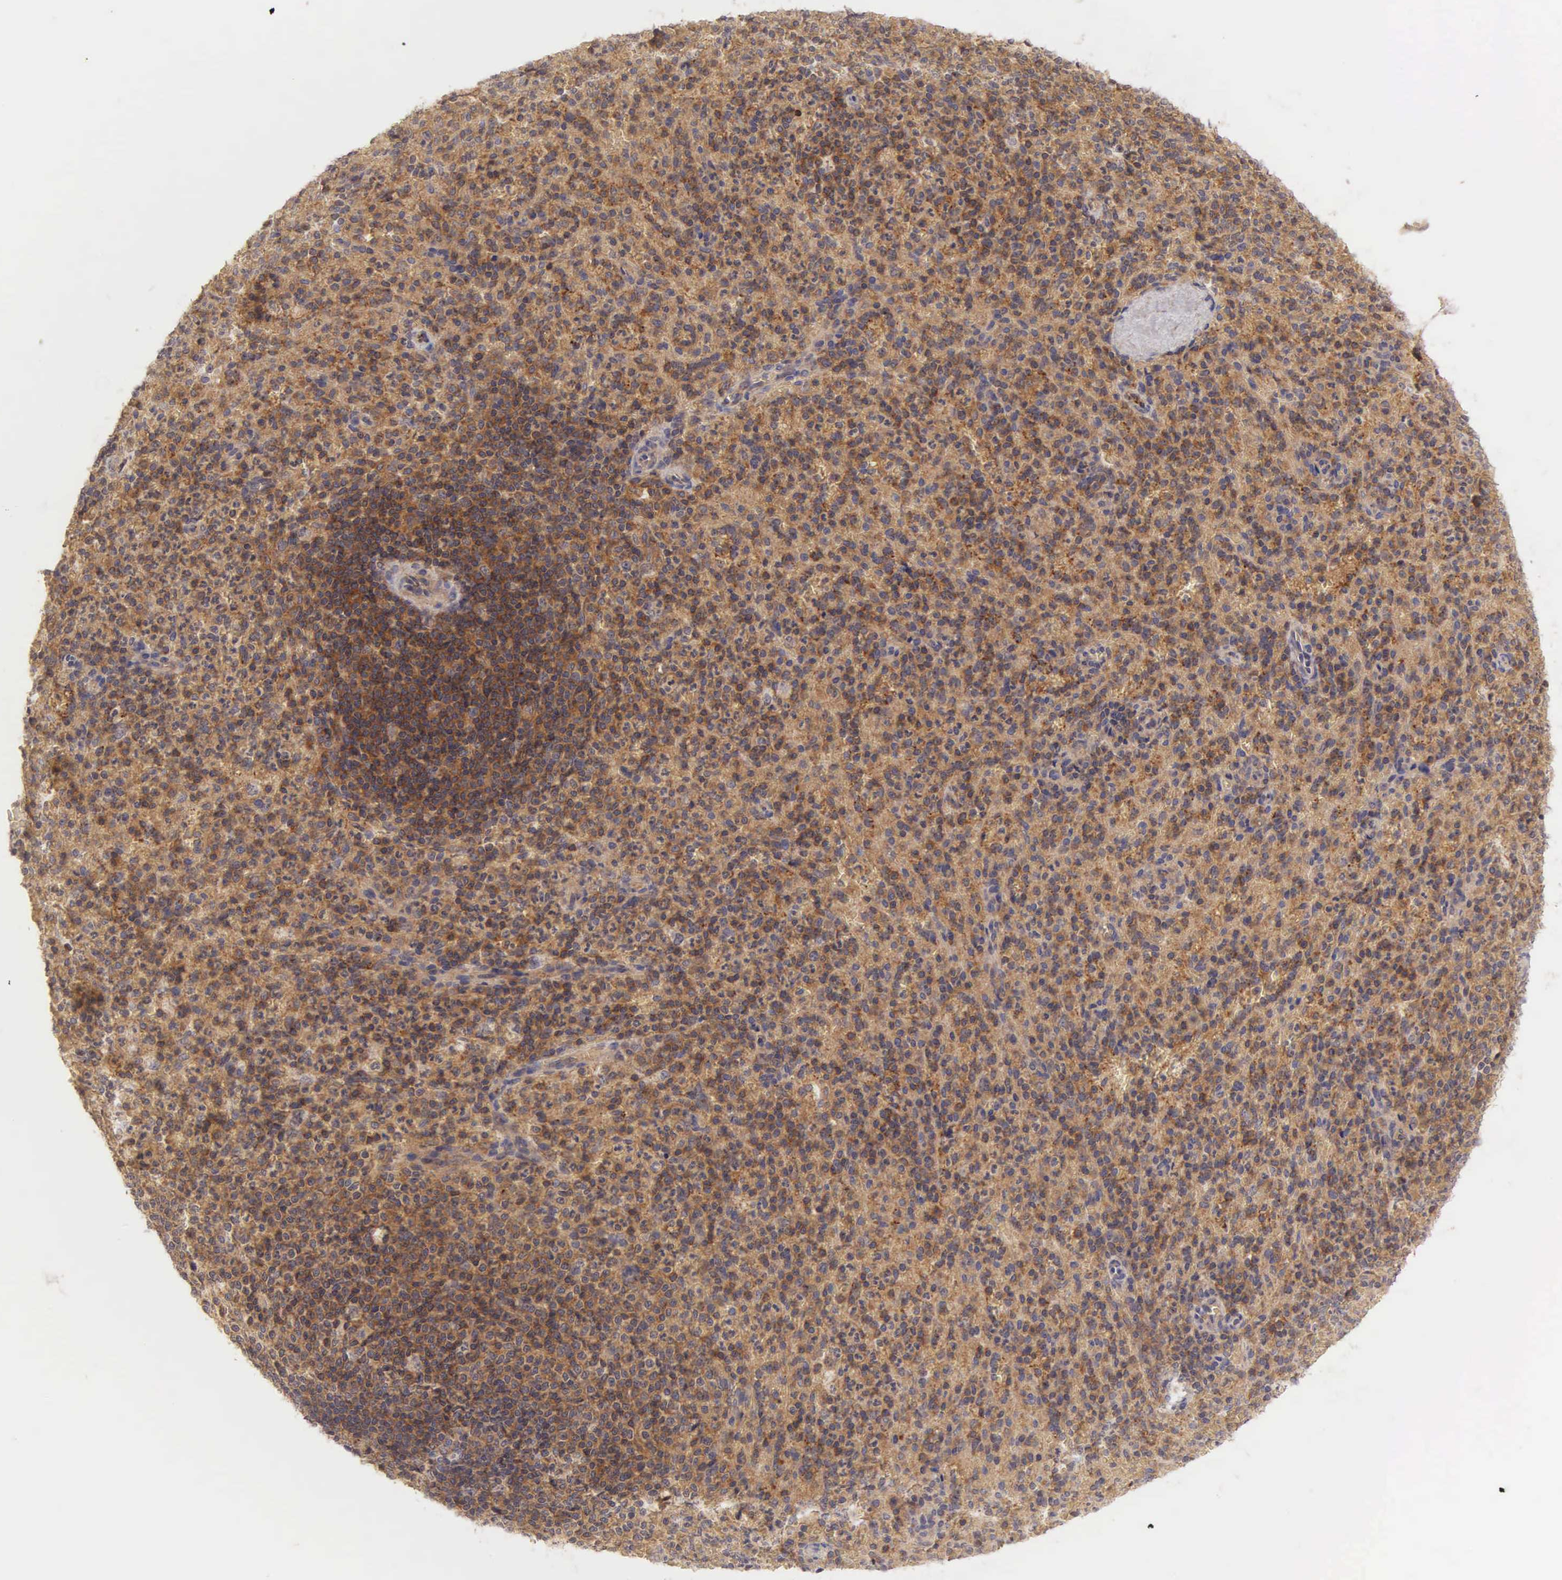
{"staining": {"intensity": "moderate", "quantity": ">75%", "location": "cytoplasmic/membranous"}, "tissue": "spleen", "cell_type": "Cells in red pulp", "image_type": "normal", "snomed": [{"axis": "morphology", "description": "Normal tissue, NOS"}, {"axis": "topography", "description": "Spleen"}], "caption": "The image exhibits a brown stain indicating the presence of a protein in the cytoplasmic/membranous of cells in red pulp in spleen. Nuclei are stained in blue.", "gene": "CD1A", "patient": {"sex": "female", "age": 21}}